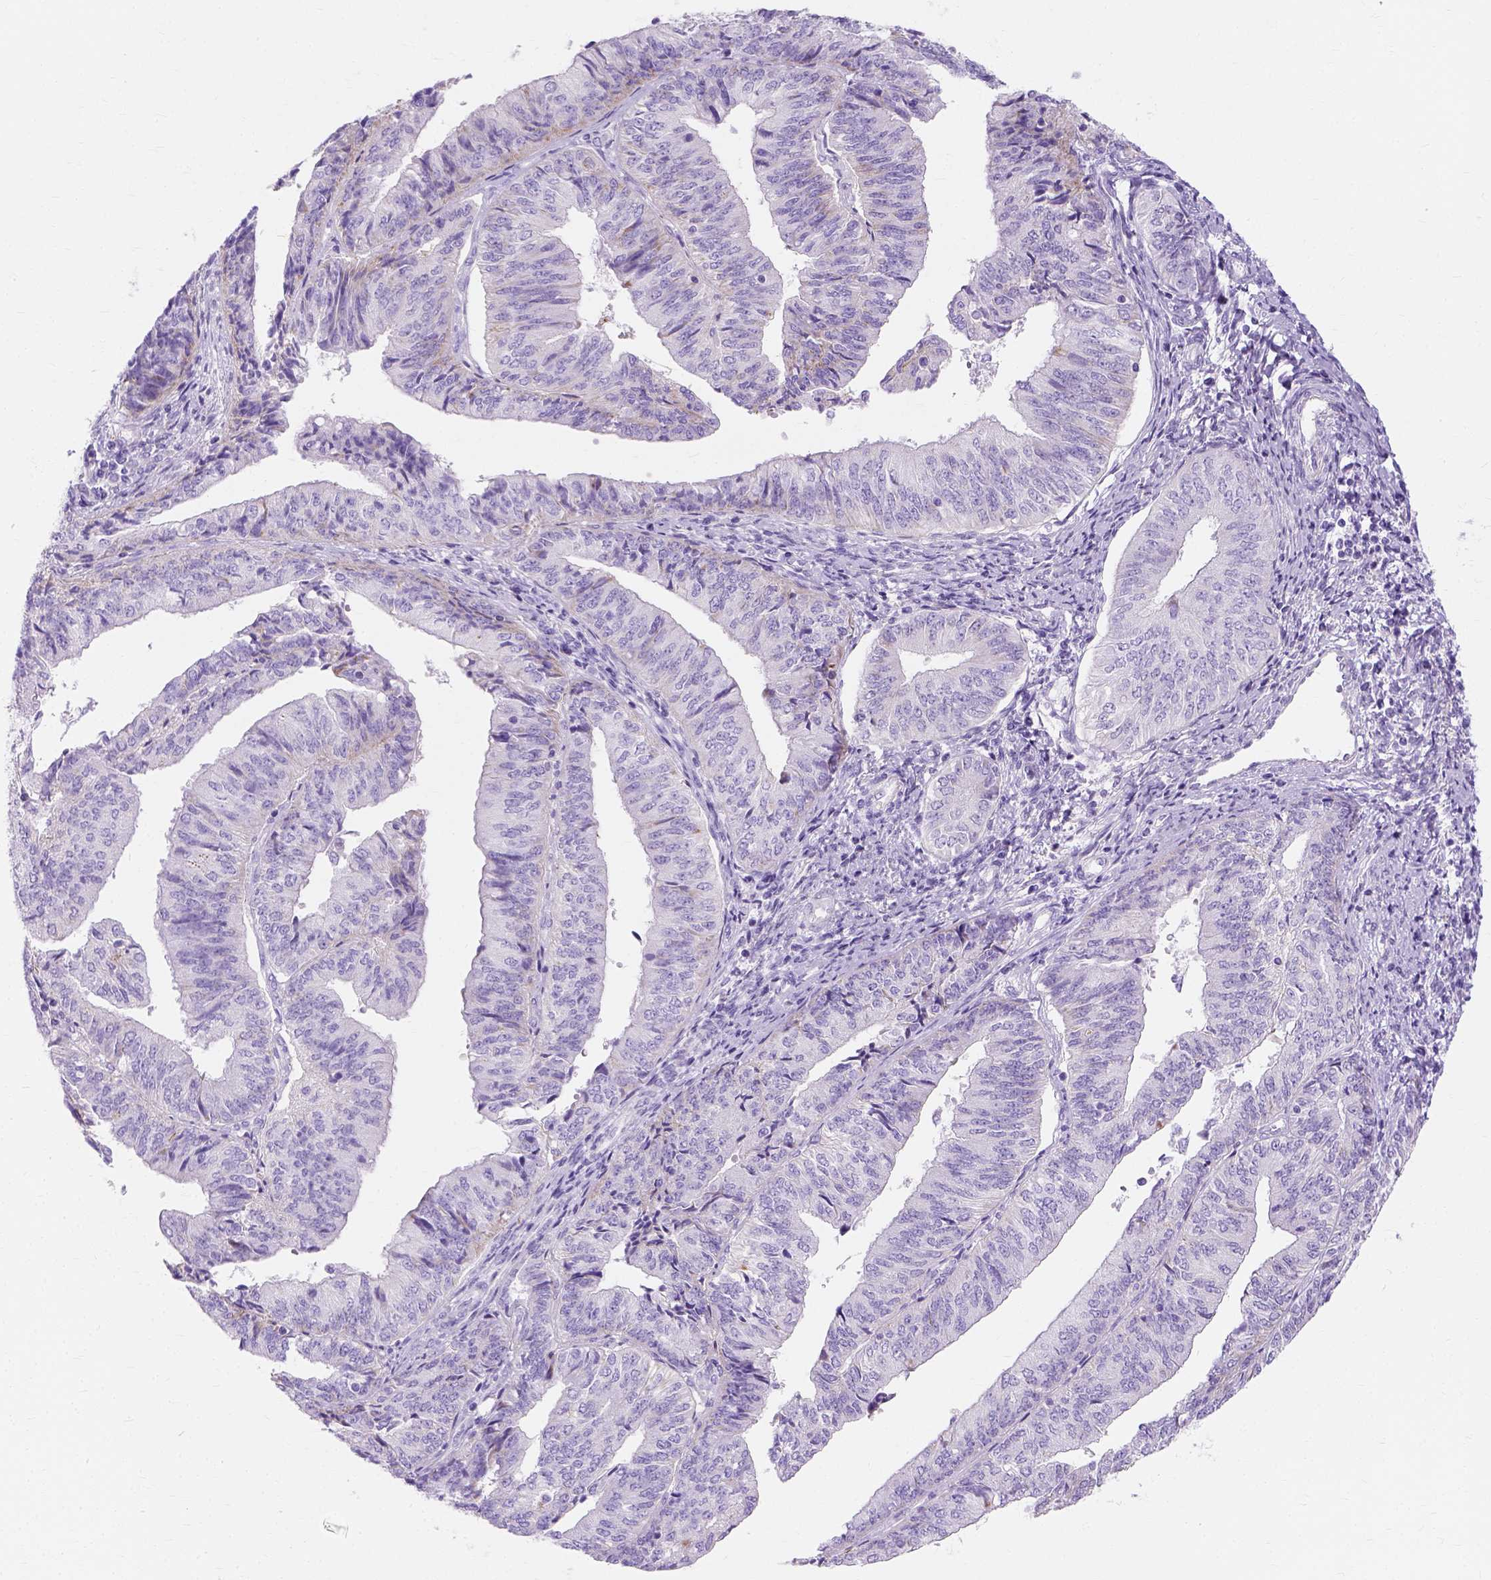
{"staining": {"intensity": "negative", "quantity": "none", "location": "none"}, "tissue": "endometrial cancer", "cell_type": "Tumor cells", "image_type": "cancer", "snomed": [{"axis": "morphology", "description": "Adenocarcinoma, NOS"}, {"axis": "topography", "description": "Endometrium"}], "caption": "A high-resolution photomicrograph shows immunohistochemistry staining of endometrial cancer (adenocarcinoma), which displays no significant positivity in tumor cells.", "gene": "MYH15", "patient": {"sex": "female", "age": 58}}